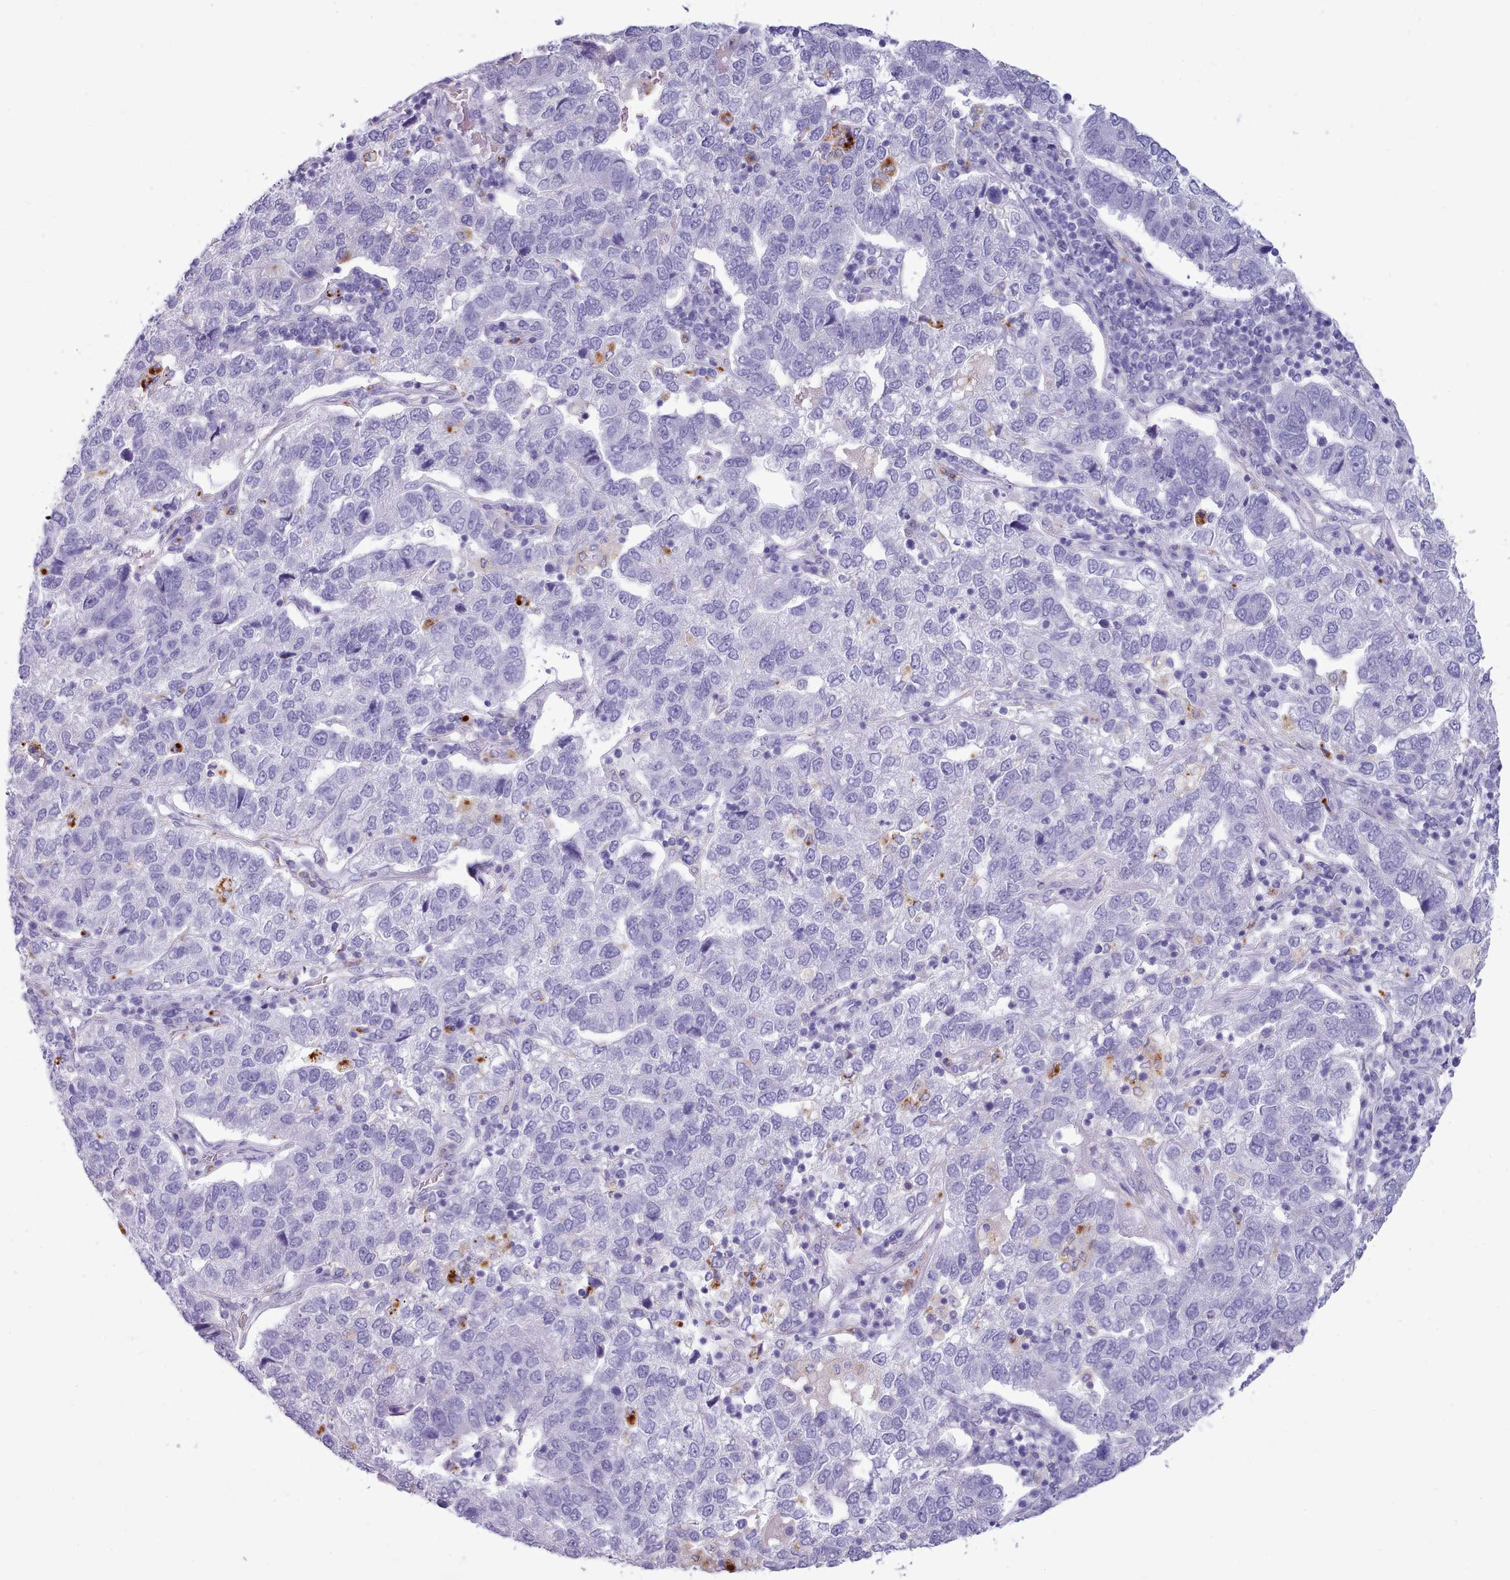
{"staining": {"intensity": "negative", "quantity": "none", "location": "none"}, "tissue": "pancreatic cancer", "cell_type": "Tumor cells", "image_type": "cancer", "snomed": [{"axis": "morphology", "description": "Adenocarcinoma, NOS"}, {"axis": "topography", "description": "Pancreas"}], "caption": "High magnification brightfield microscopy of pancreatic cancer stained with DAB (brown) and counterstained with hematoxylin (blue): tumor cells show no significant staining. (IHC, brightfield microscopy, high magnification).", "gene": "GAA", "patient": {"sex": "female", "age": 61}}